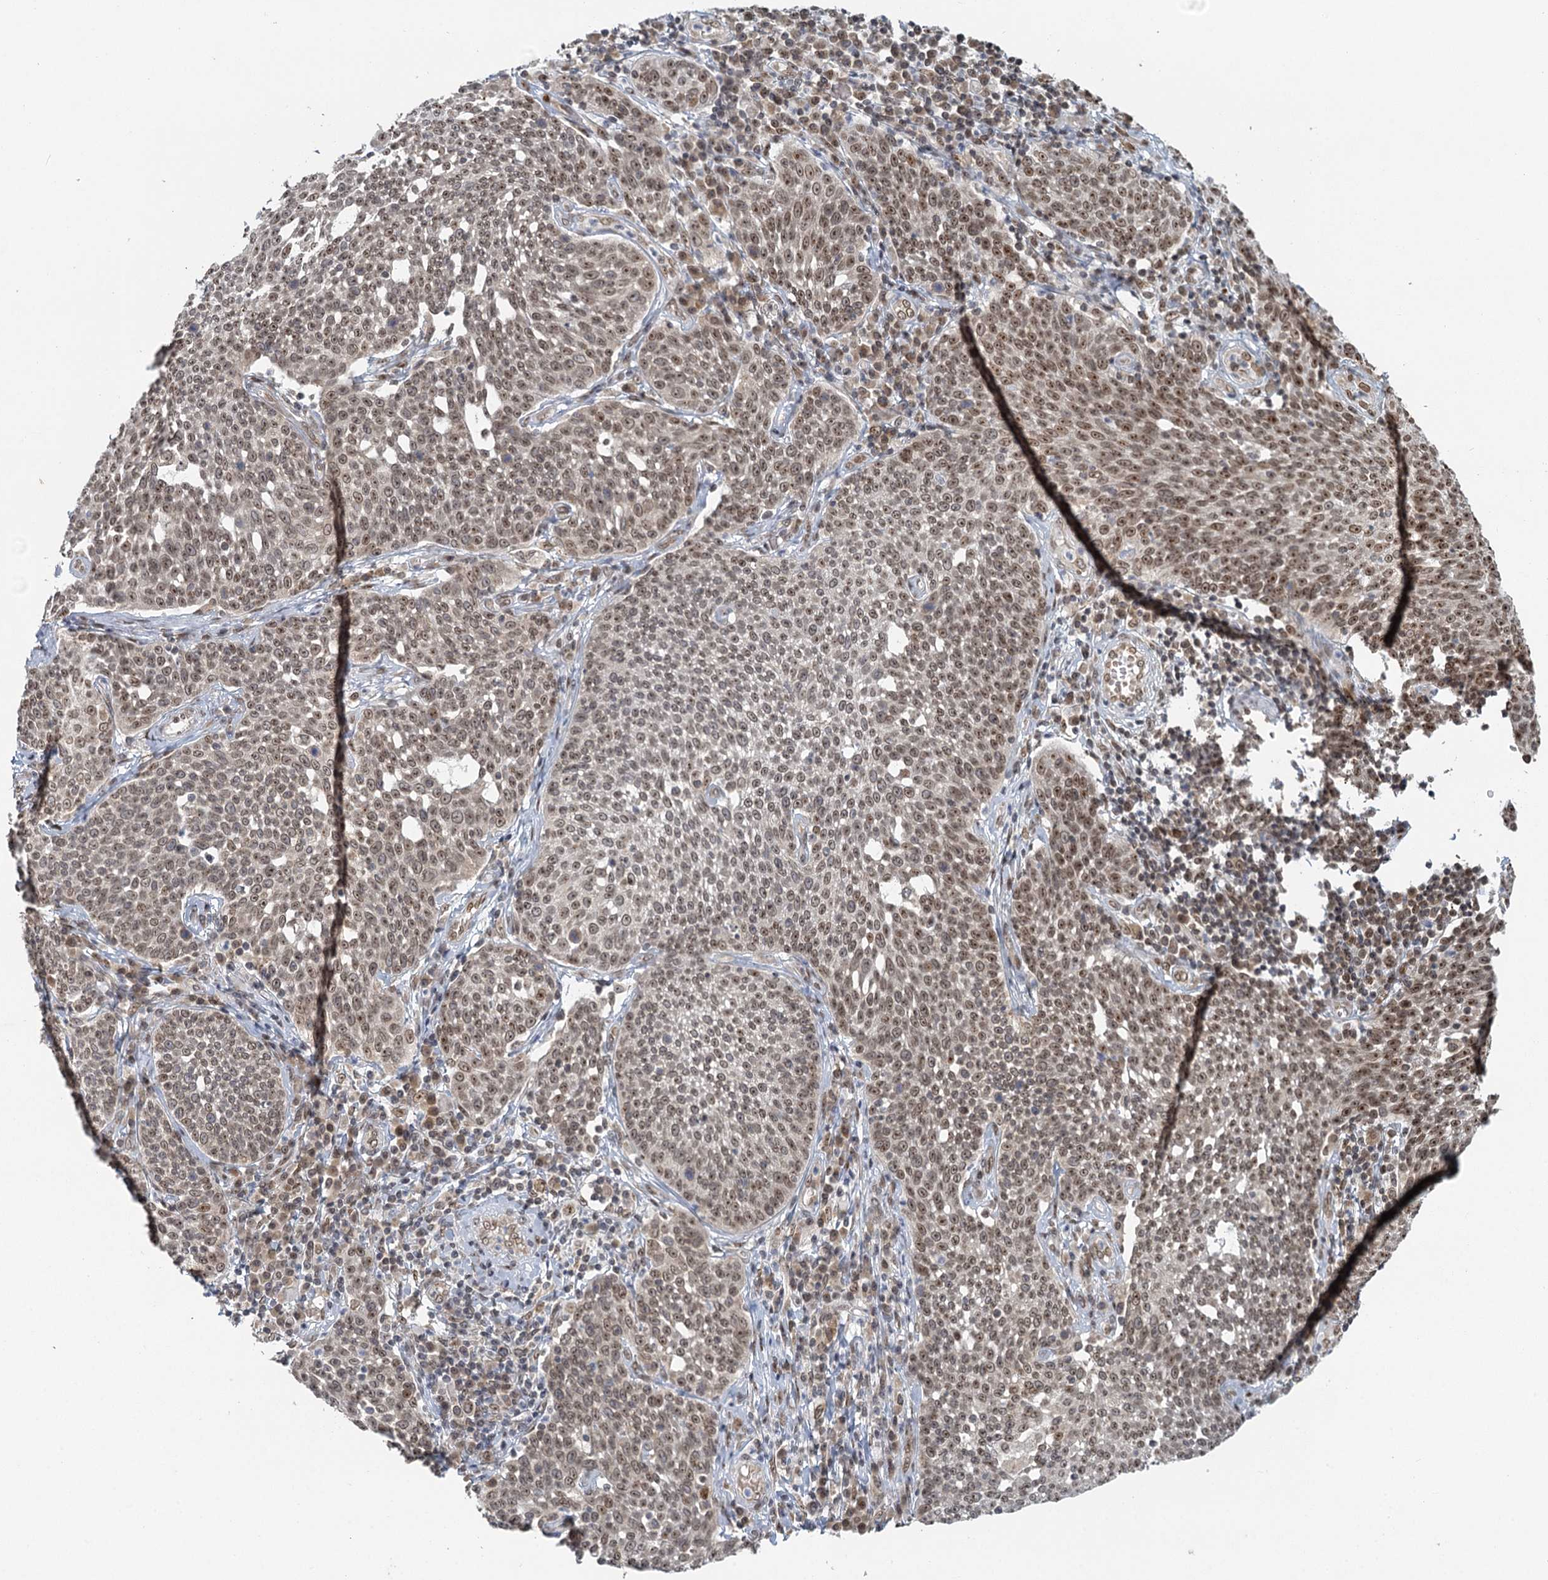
{"staining": {"intensity": "weak", "quantity": ">75%", "location": "nuclear"}, "tissue": "cervical cancer", "cell_type": "Tumor cells", "image_type": "cancer", "snomed": [{"axis": "morphology", "description": "Squamous cell carcinoma, NOS"}, {"axis": "topography", "description": "Cervix"}], "caption": "The micrograph exhibits a brown stain indicating the presence of a protein in the nuclear of tumor cells in squamous cell carcinoma (cervical).", "gene": "TREX1", "patient": {"sex": "female", "age": 34}}